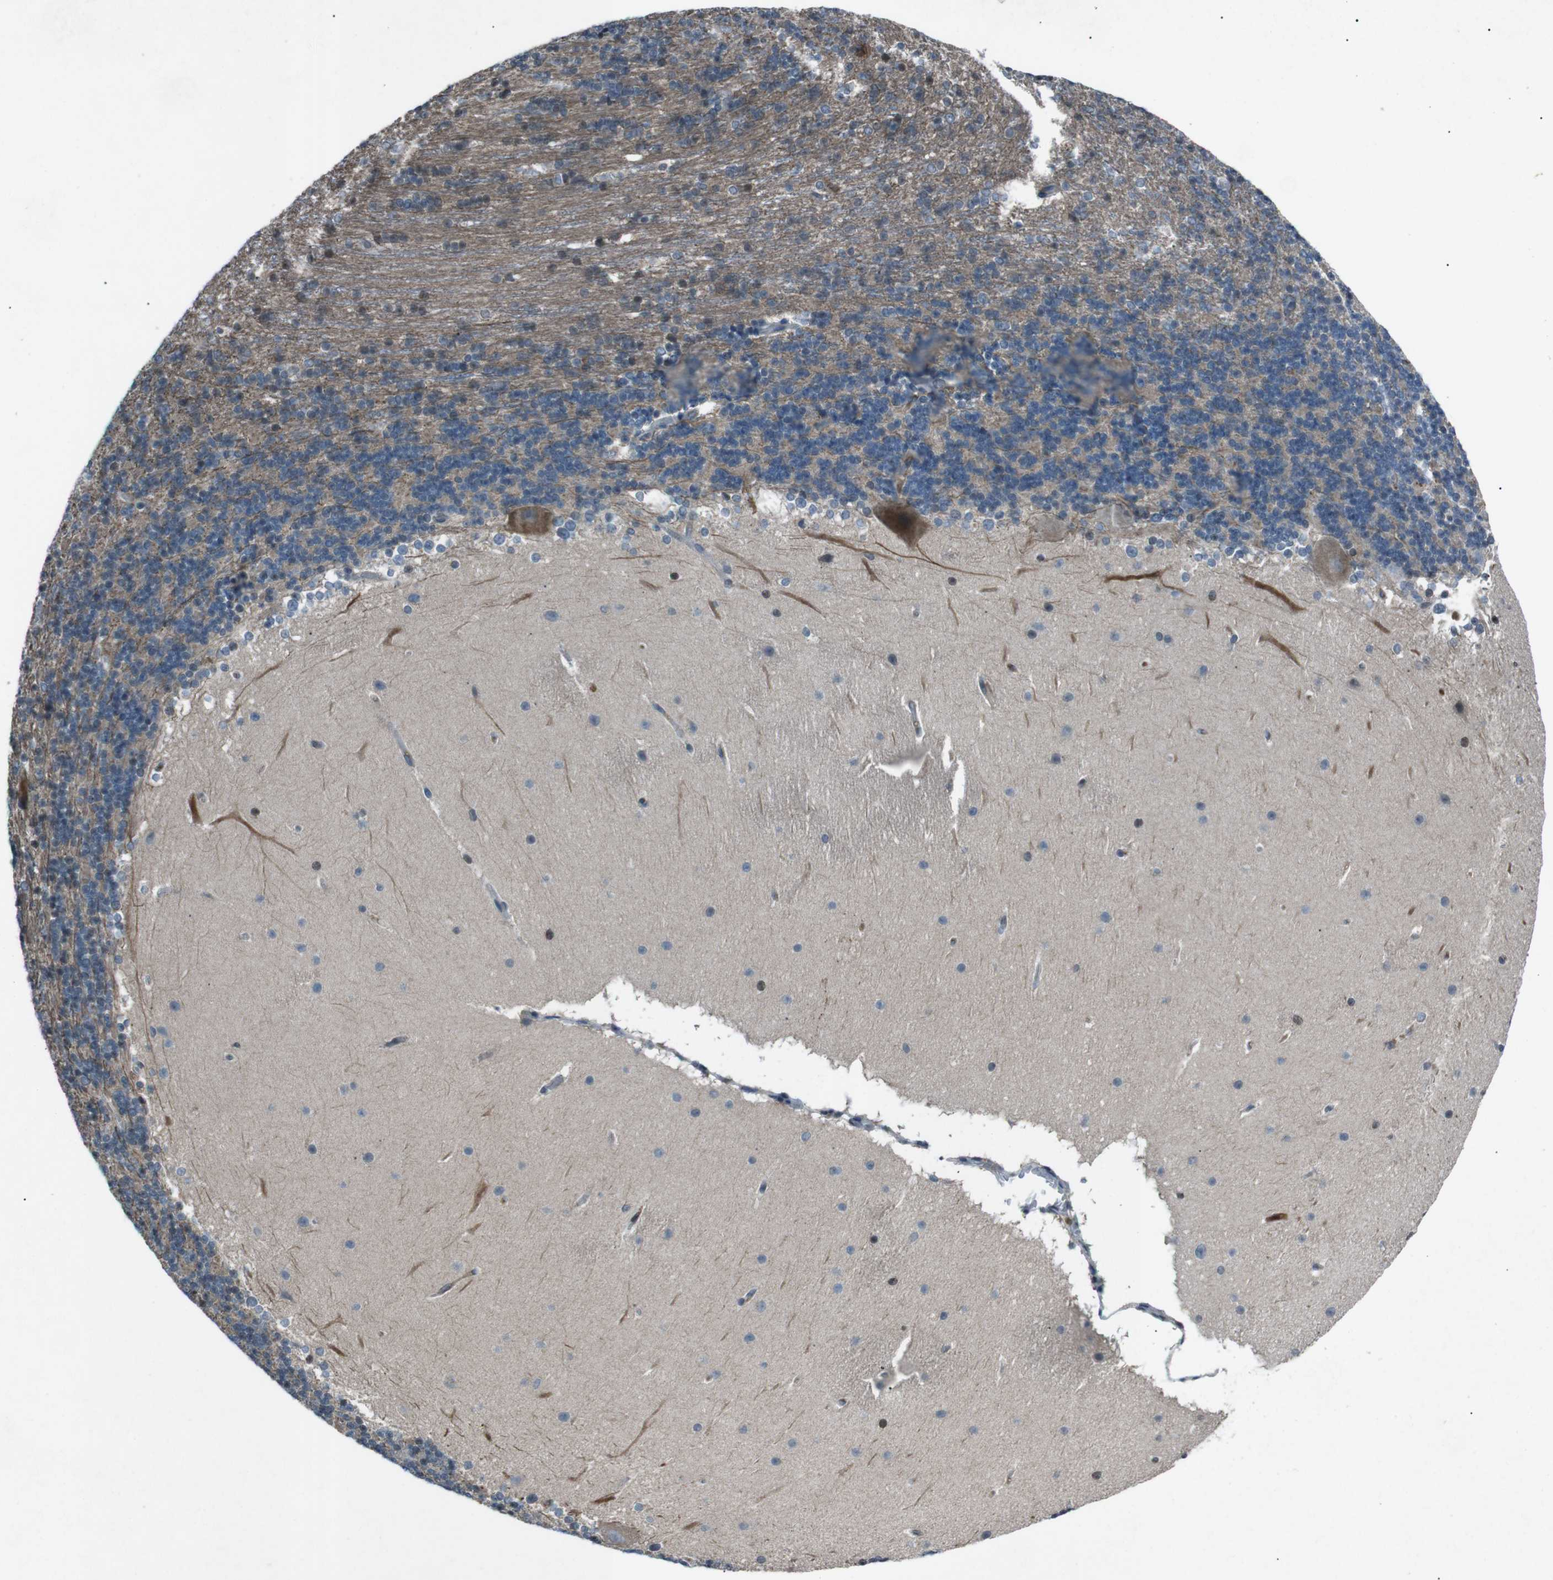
{"staining": {"intensity": "weak", "quantity": "25%-75%", "location": "cytoplasmic/membranous"}, "tissue": "cerebellum", "cell_type": "Cells in granular layer", "image_type": "normal", "snomed": [{"axis": "morphology", "description": "Normal tissue, NOS"}, {"axis": "topography", "description": "Cerebellum"}], "caption": "High-magnification brightfield microscopy of benign cerebellum stained with DAB (brown) and counterstained with hematoxylin (blue). cells in granular layer exhibit weak cytoplasmic/membranous expression is identified in approximately25%-75% of cells.", "gene": "UGT1A6", "patient": {"sex": "female", "age": 19}}